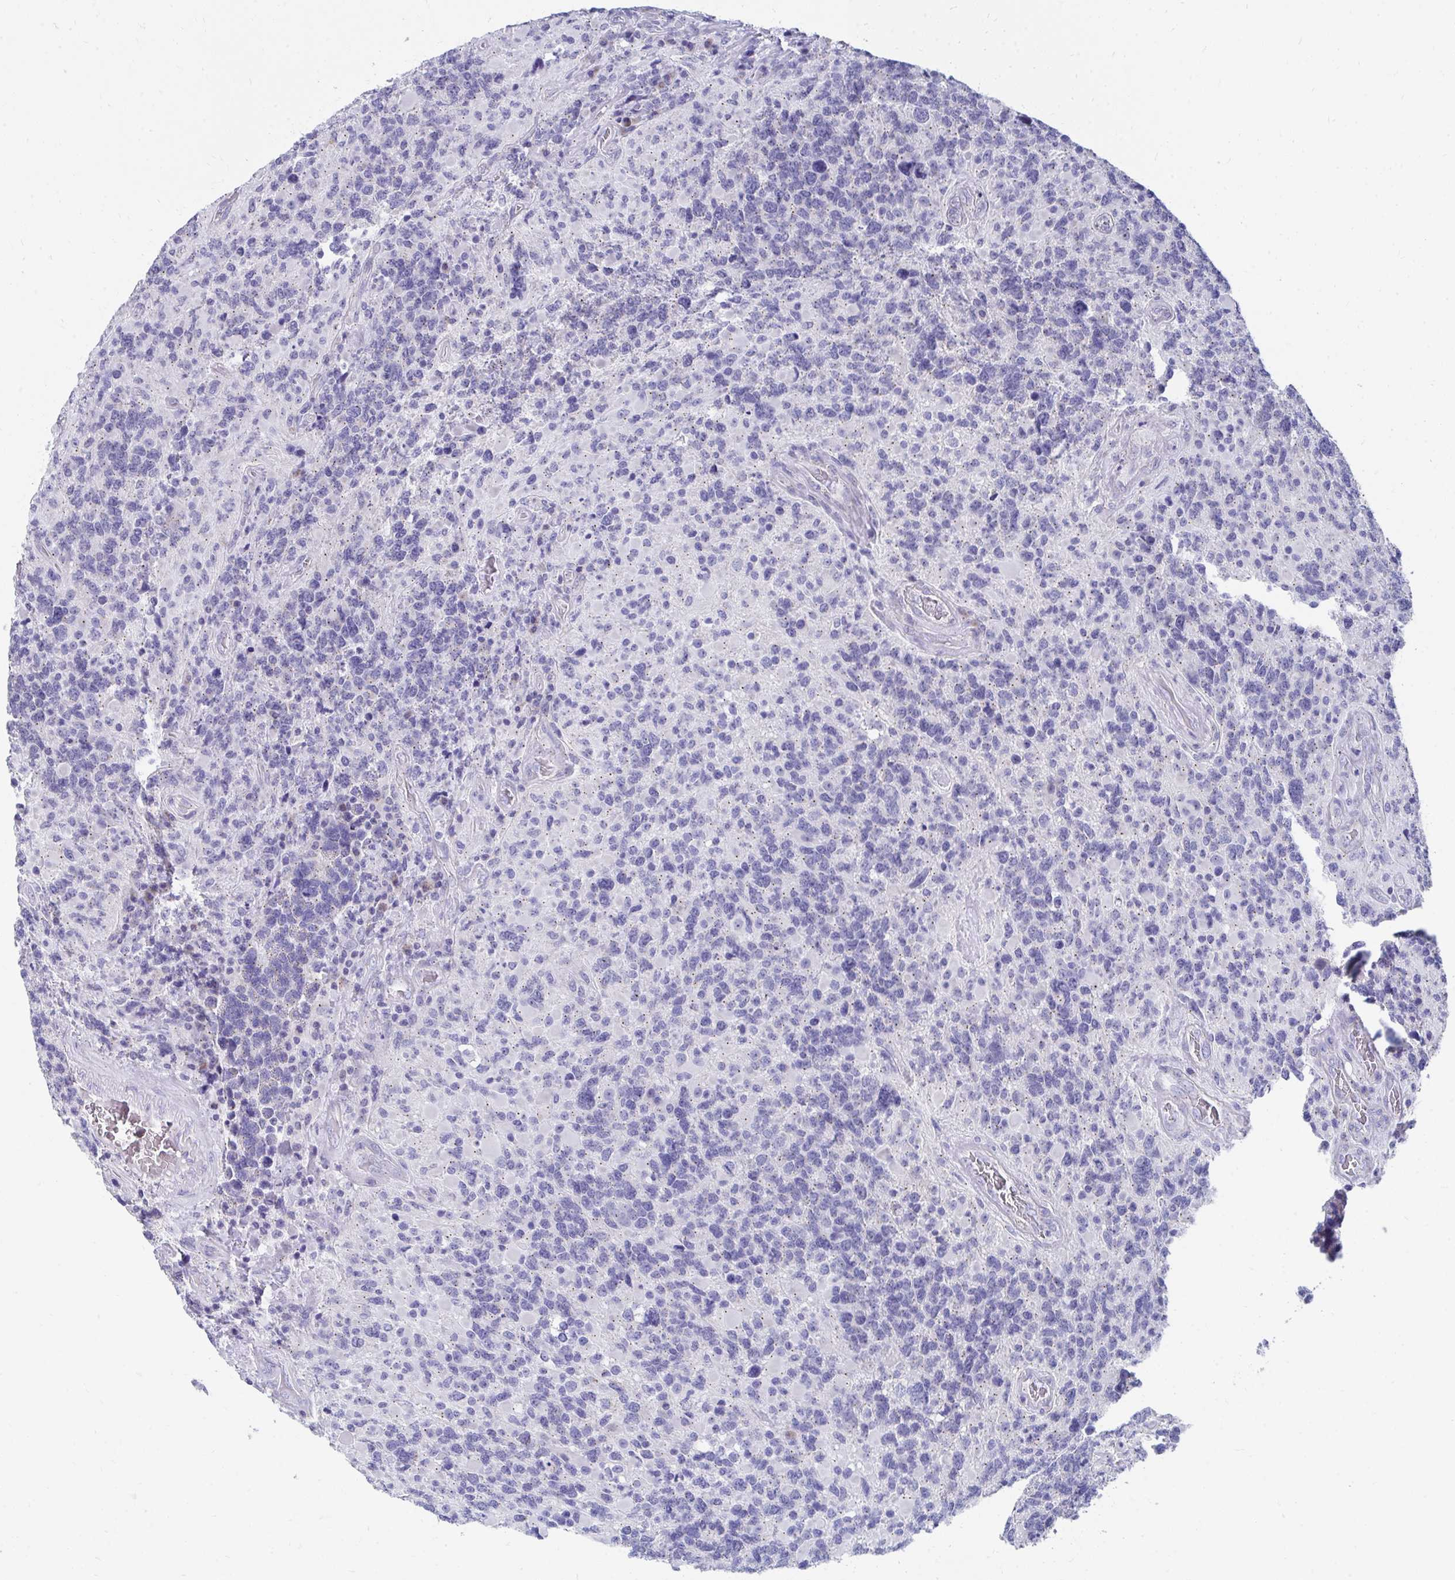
{"staining": {"intensity": "negative", "quantity": "none", "location": "none"}, "tissue": "glioma", "cell_type": "Tumor cells", "image_type": "cancer", "snomed": [{"axis": "morphology", "description": "Glioma, malignant, High grade"}, {"axis": "topography", "description": "Brain"}], "caption": "Tumor cells are negative for brown protein staining in malignant glioma (high-grade).", "gene": "TMPRSS2", "patient": {"sex": "female", "age": 40}}